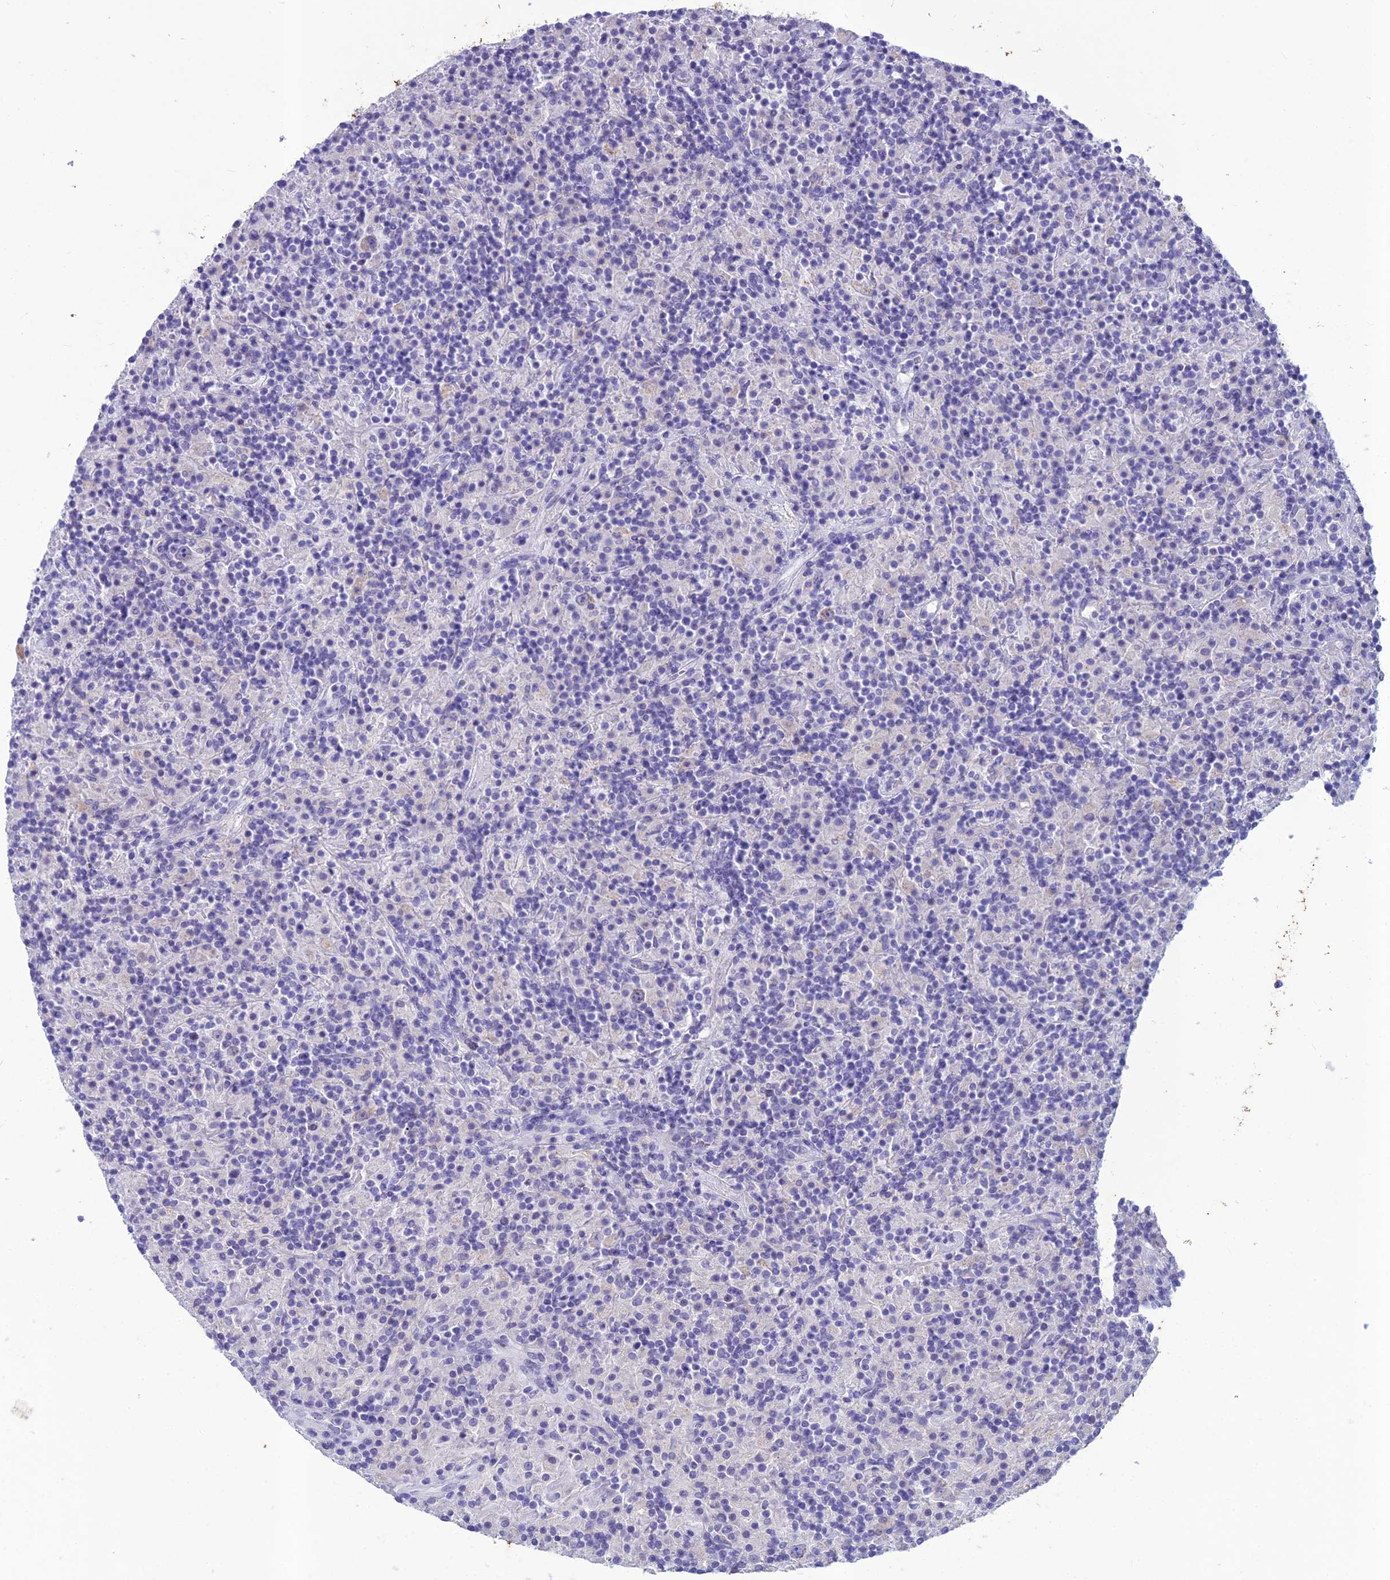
{"staining": {"intensity": "negative", "quantity": "none", "location": "none"}, "tissue": "lymphoma", "cell_type": "Tumor cells", "image_type": "cancer", "snomed": [{"axis": "morphology", "description": "Hodgkin's disease, NOS"}, {"axis": "topography", "description": "Lymph node"}], "caption": "Immunohistochemical staining of Hodgkin's disease shows no significant positivity in tumor cells.", "gene": "IFT172", "patient": {"sex": "male", "age": 70}}